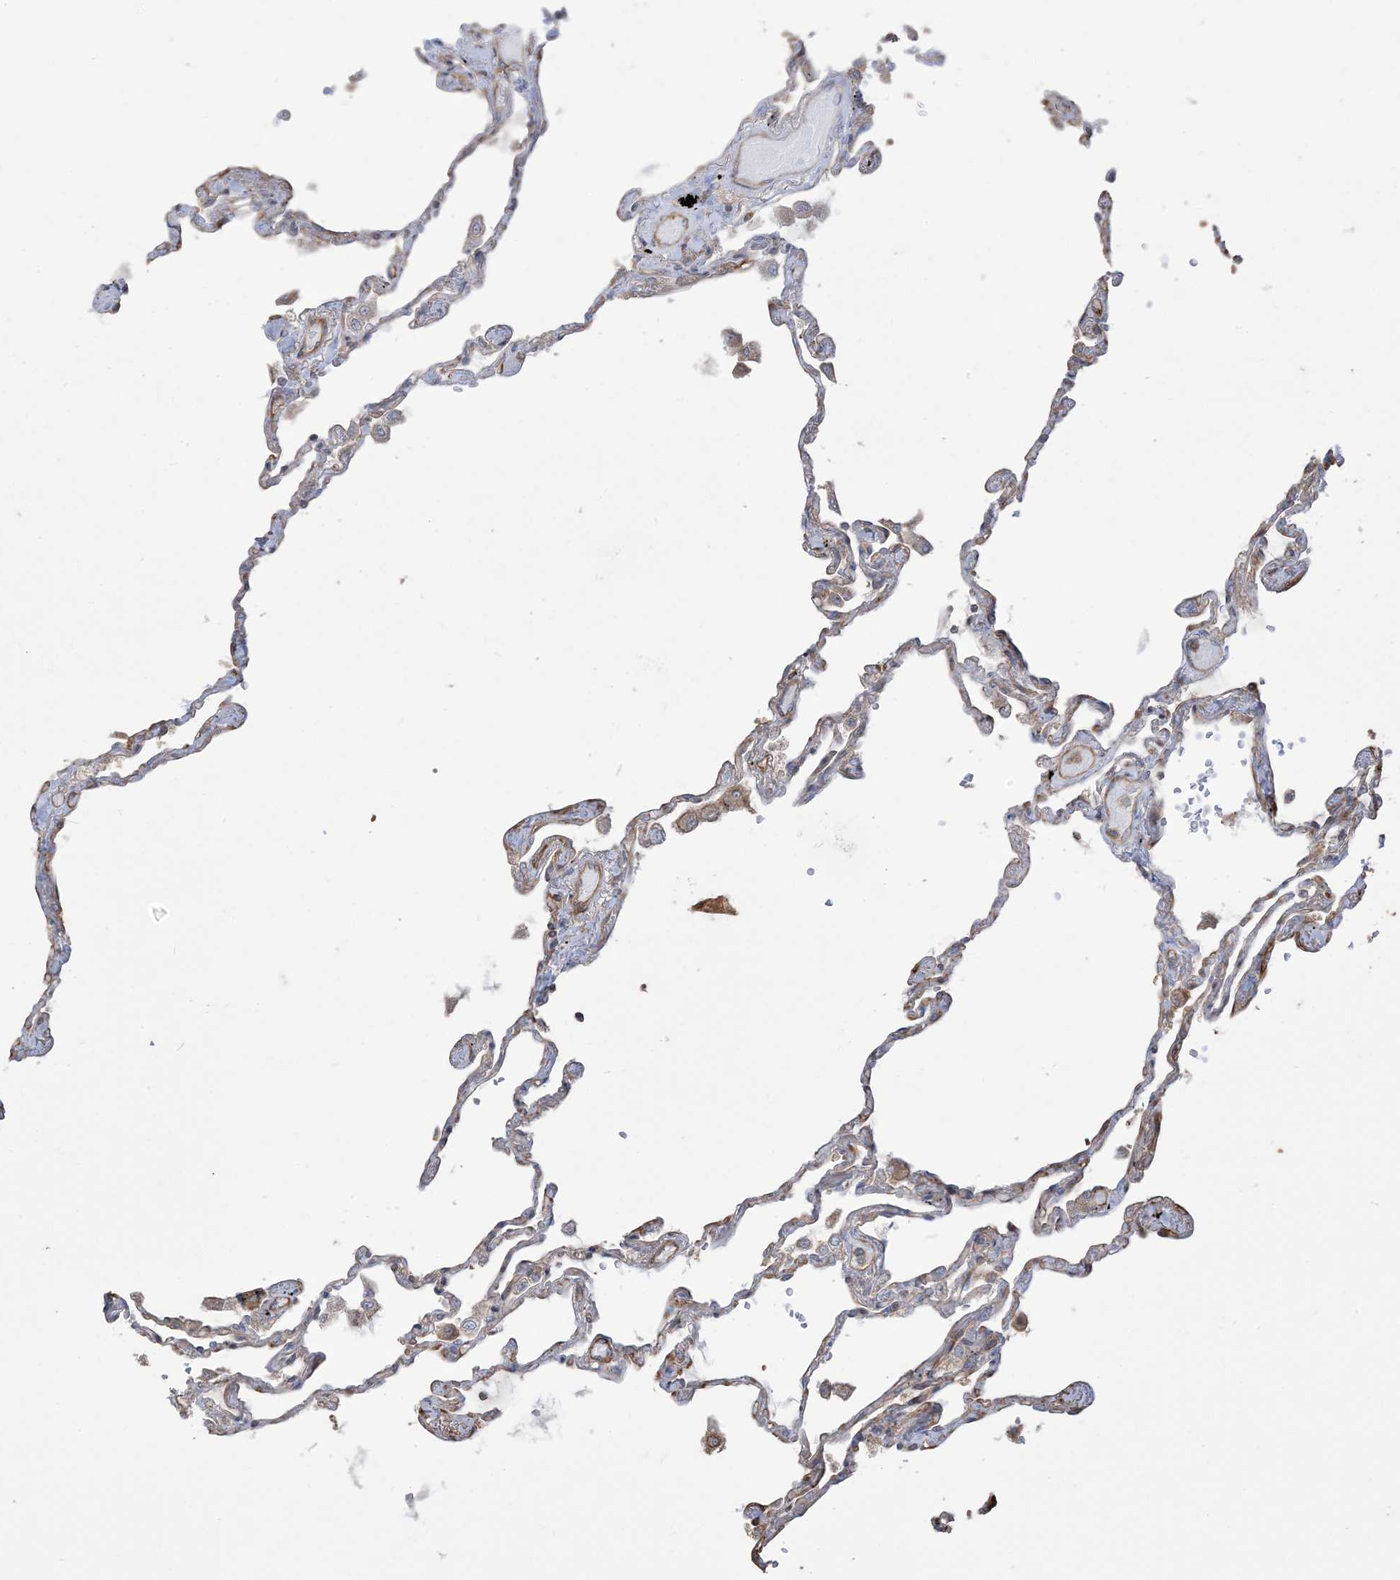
{"staining": {"intensity": "weak", "quantity": "25%-75%", "location": "cytoplasmic/membranous"}, "tissue": "lung", "cell_type": "Alveolar cells", "image_type": "normal", "snomed": [{"axis": "morphology", "description": "Normal tissue, NOS"}, {"axis": "topography", "description": "Lung"}], "caption": "DAB immunohistochemical staining of normal human lung exhibits weak cytoplasmic/membranous protein staining in approximately 25%-75% of alveolar cells.", "gene": "KLHL18", "patient": {"sex": "female", "age": 67}}